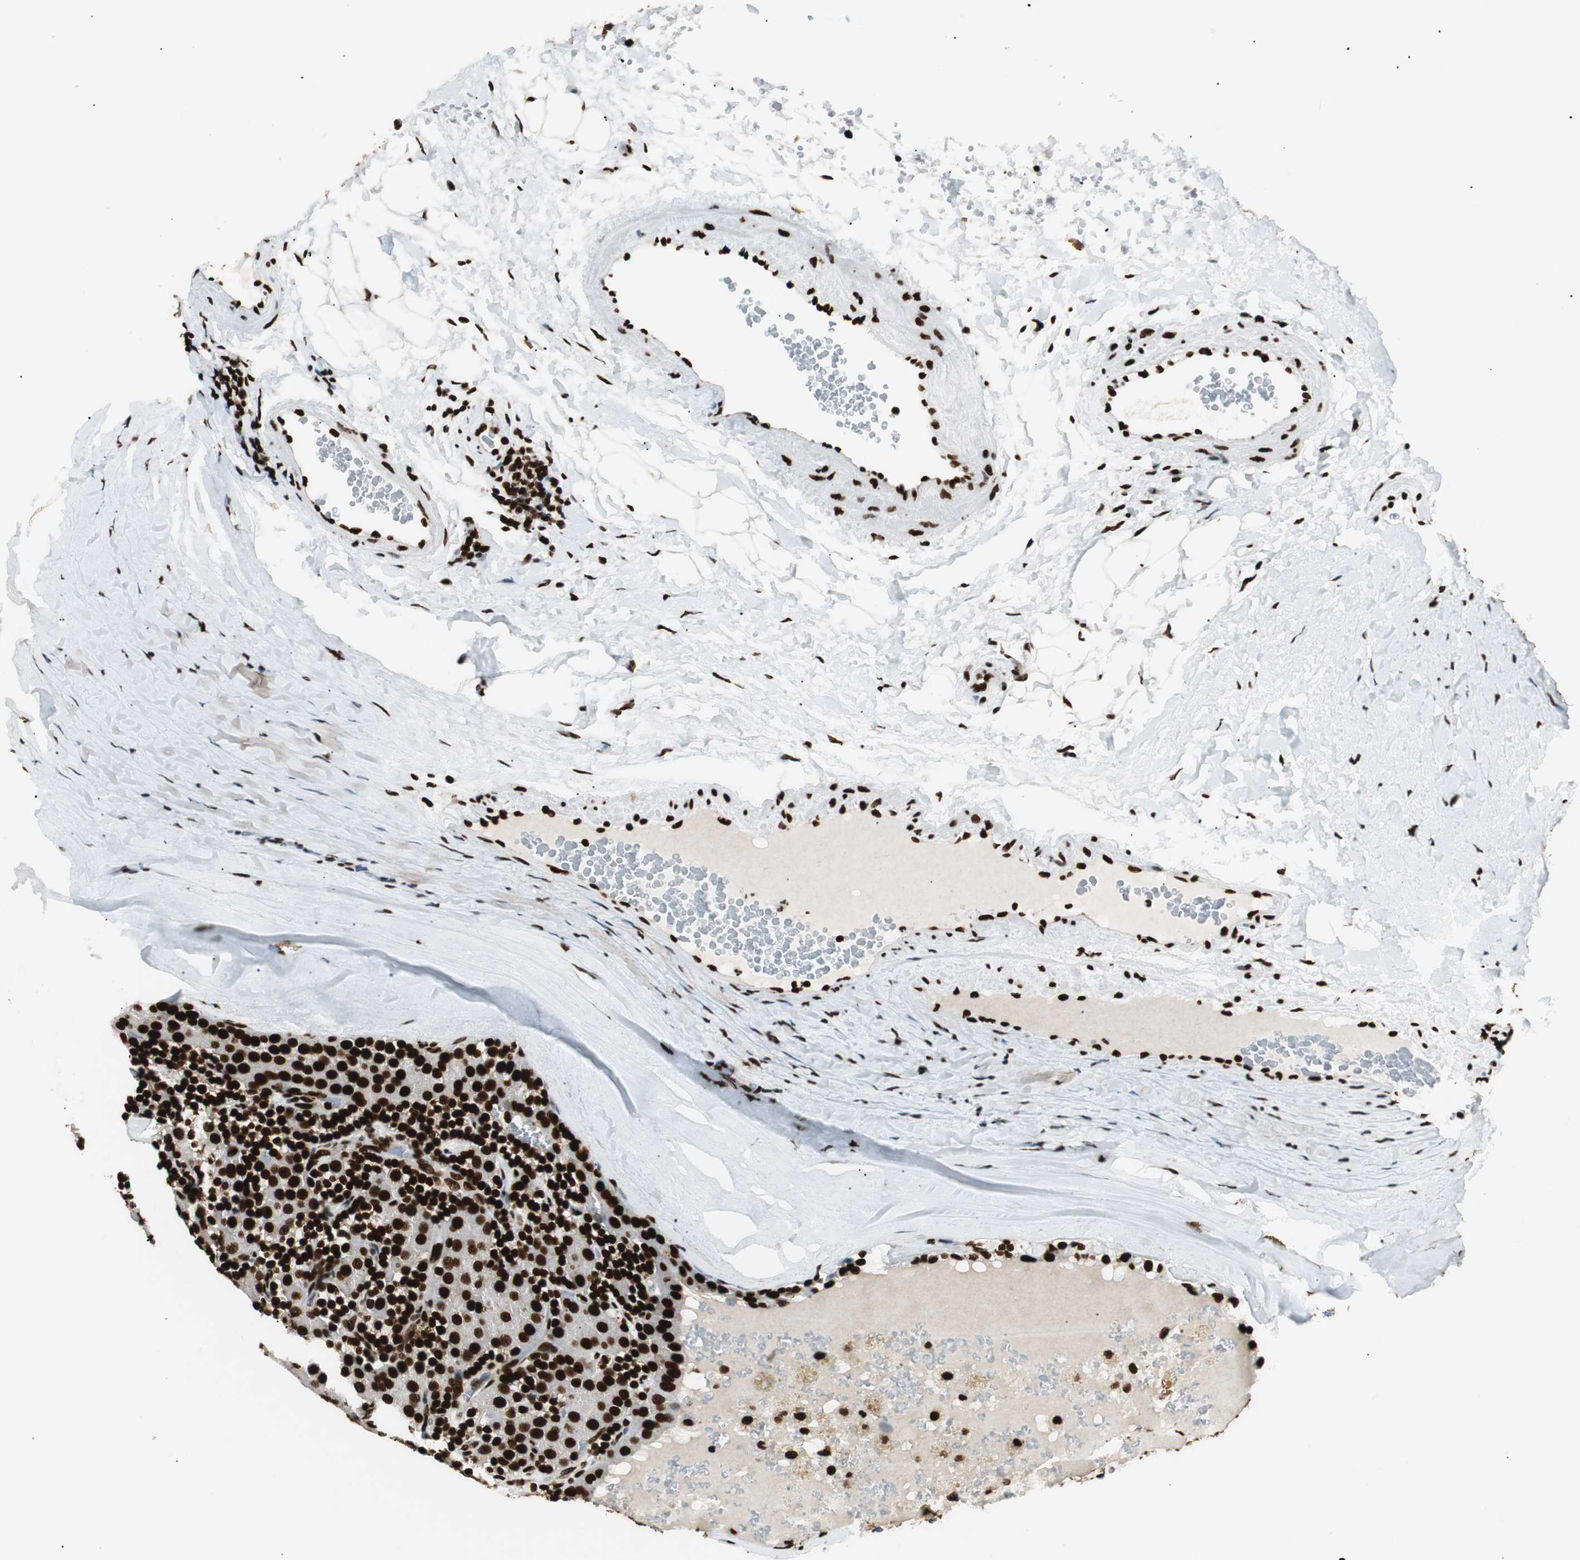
{"staining": {"intensity": "strong", "quantity": ">75%", "location": "nuclear"}, "tissue": "parathyroid gland", "cell_type": "Glandular cells", "image_type": "normal", "snomed": [{"axis": "morphology", "description": "Normal tissue, NOS"}, {"axis": "morphology", "description": "Adenoma, NOS"}, {"axis": "topography", "description": "Parathyroid gland"}], "caption": "Strong nuclear positivity for a protein is present in approximately >75% of glandular cells of unremarkable parathyroid gland using immunohistochemistry.", "gene": "EWSR1", "patient": {"sex": "female", "age": 86}}